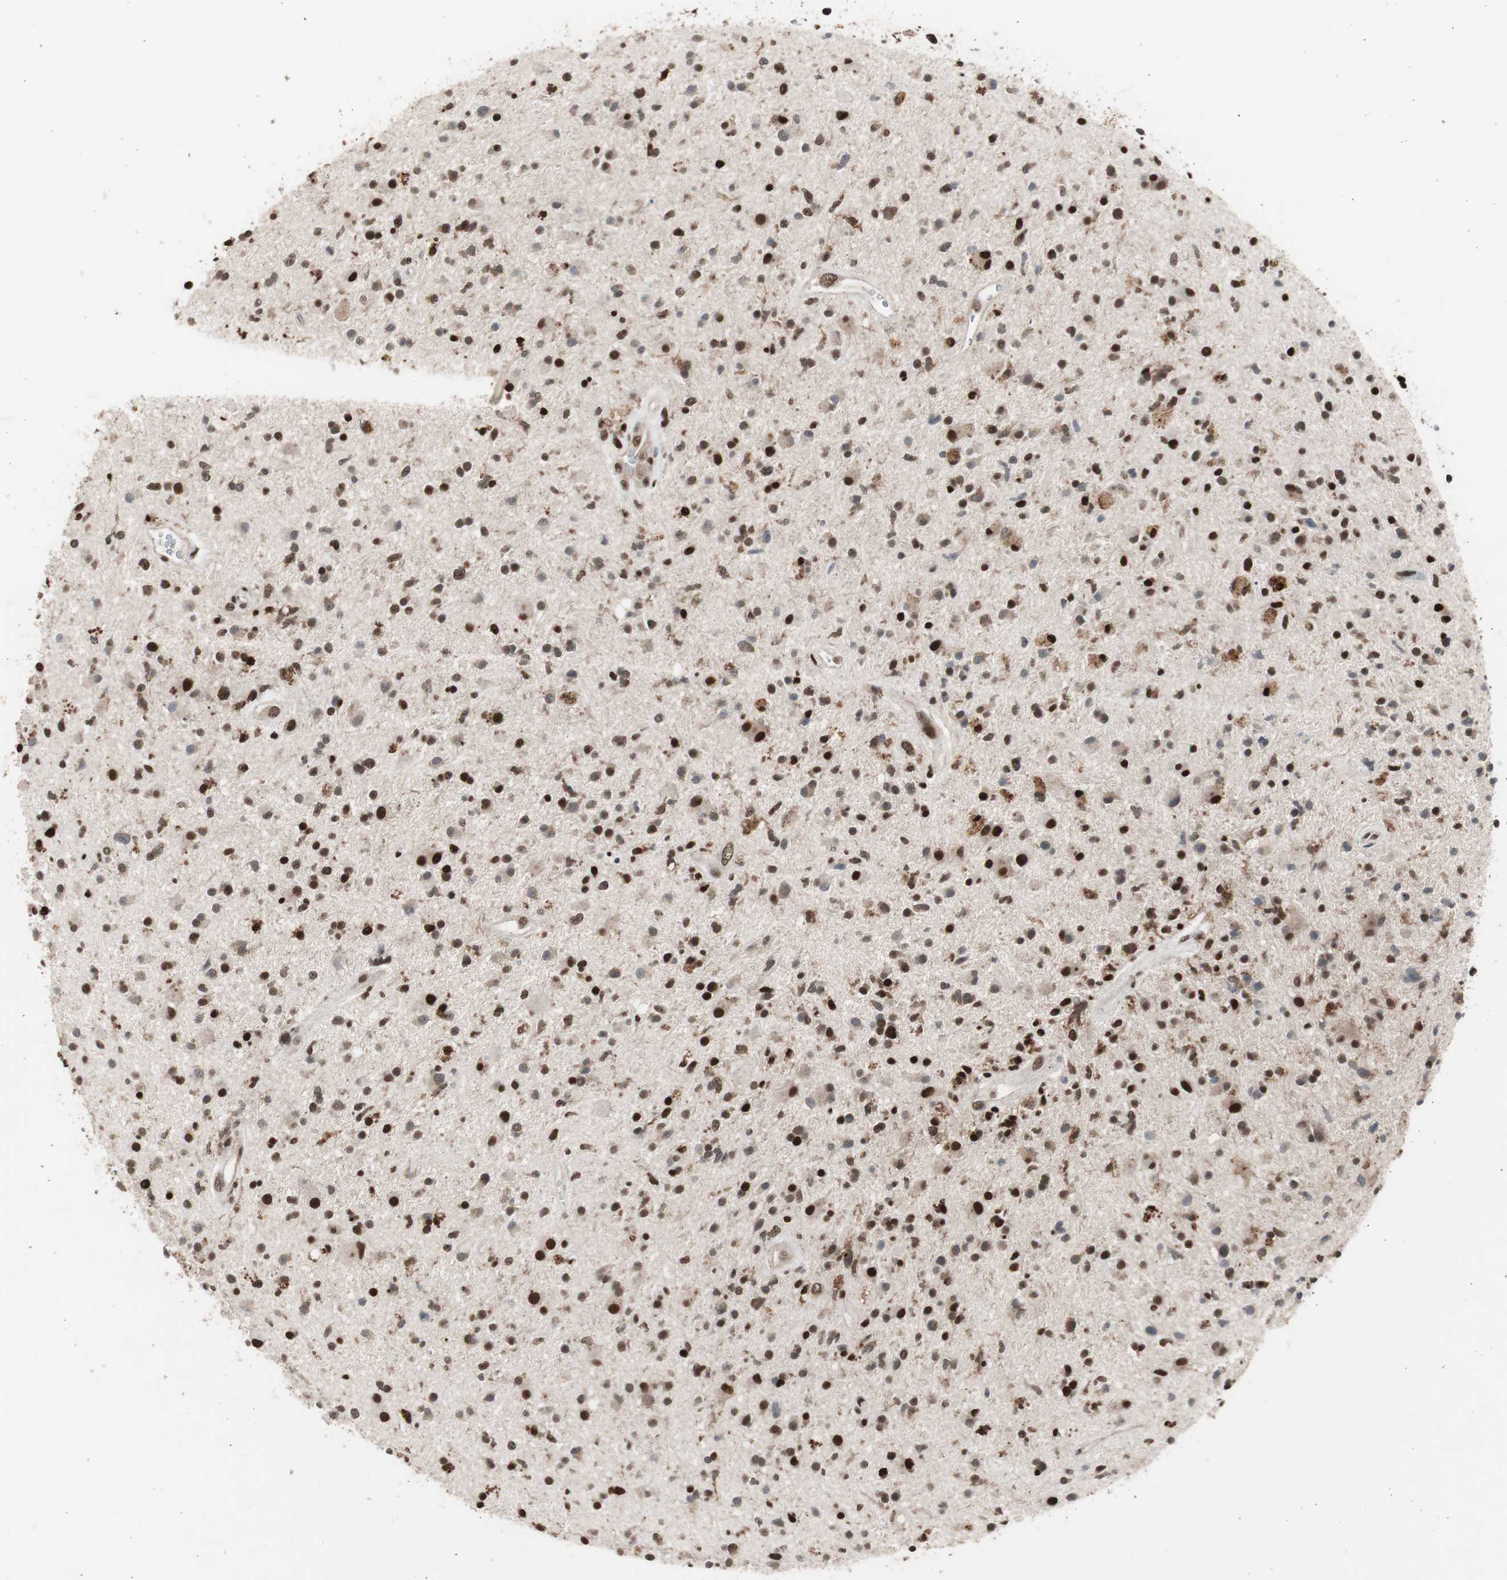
{"staining": {"intensity": "strong", "quantity": ">75%", "location": "nuclear"}, "tissue": "glioma", "cell_type": "Tumor cells", "image_type": "cancer", "snomed": [{"axis": "morphology", "description": "Glioma, malignant, High grade"}, {"axis": "topography", "description": "Brain"}], "caption": "High-magnification brightfield microscopy of high-grade glioma (malignant) stained with DAB (brown) and counterstained with hematoxylin (blue). tumor cells exhibit strong nuclear expression is seen in about>75% of cells.", "gene": "RPA1", "patient": {"sex": "male", "age": 33}}